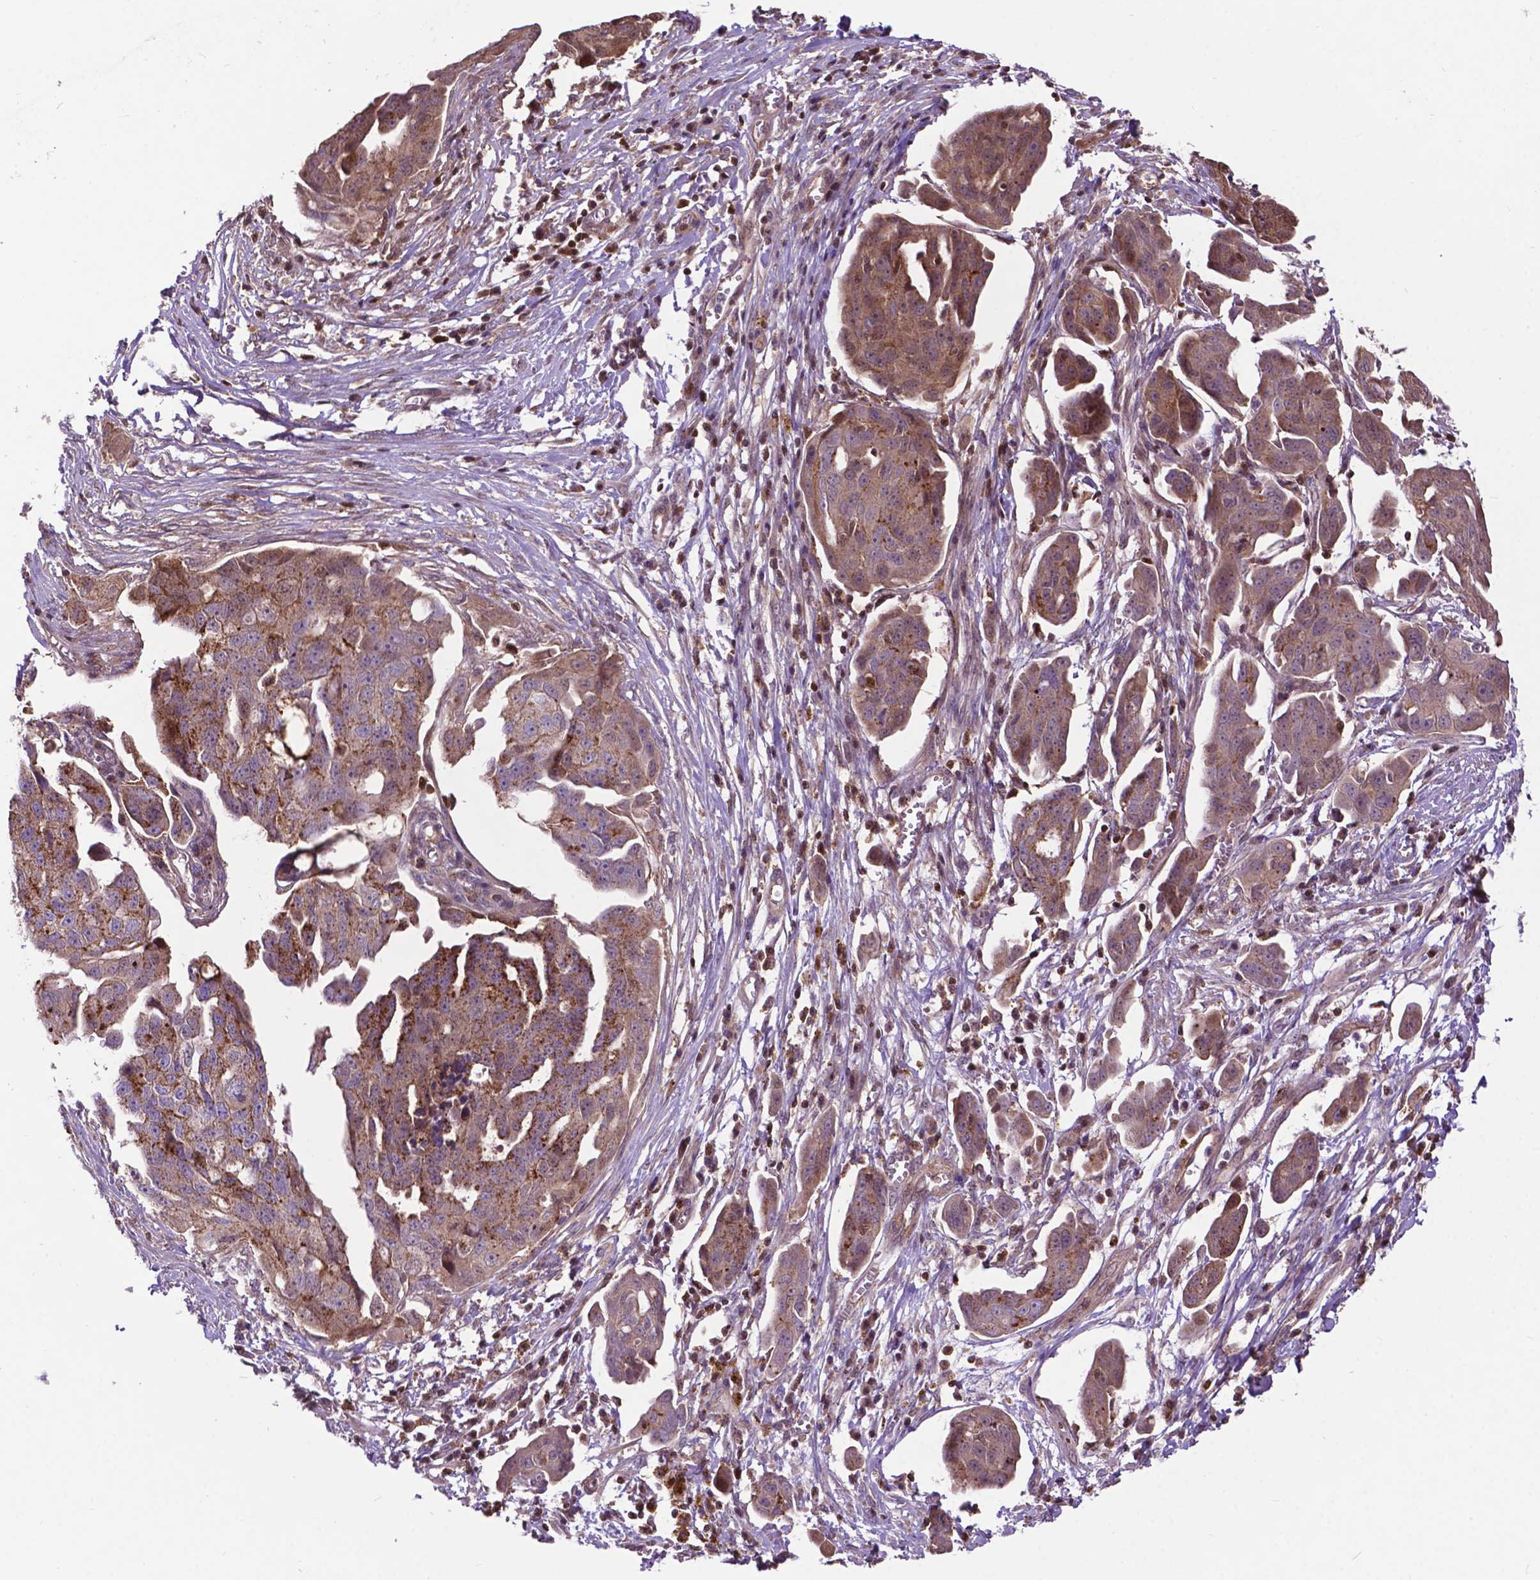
{"staining": {"intensity": "moderate", "quantity": ">75%", "location": "cytoplasmic/membranous"}, "tissue": "ovarian cancer", "cell_type": "Tumor cells", "image_type": "cancer", "snomed": [{"axis": "morphology", "description": "Carcinoma, endometroid"}, {"axis": "topography", "description": "Ovary"}], "caption": "A medium amount of moderate cytoplasmic/membranous staining is identified in approximately >75% of tumor cells in ovarian endometroid carcinoma tissue. (DAB (3,3'-diaminobenzidine) = brown stain, brightfield microscopy at high magnification).", "gene": "CHMP4A", "patient": {"sex": "female", "age": 70}}